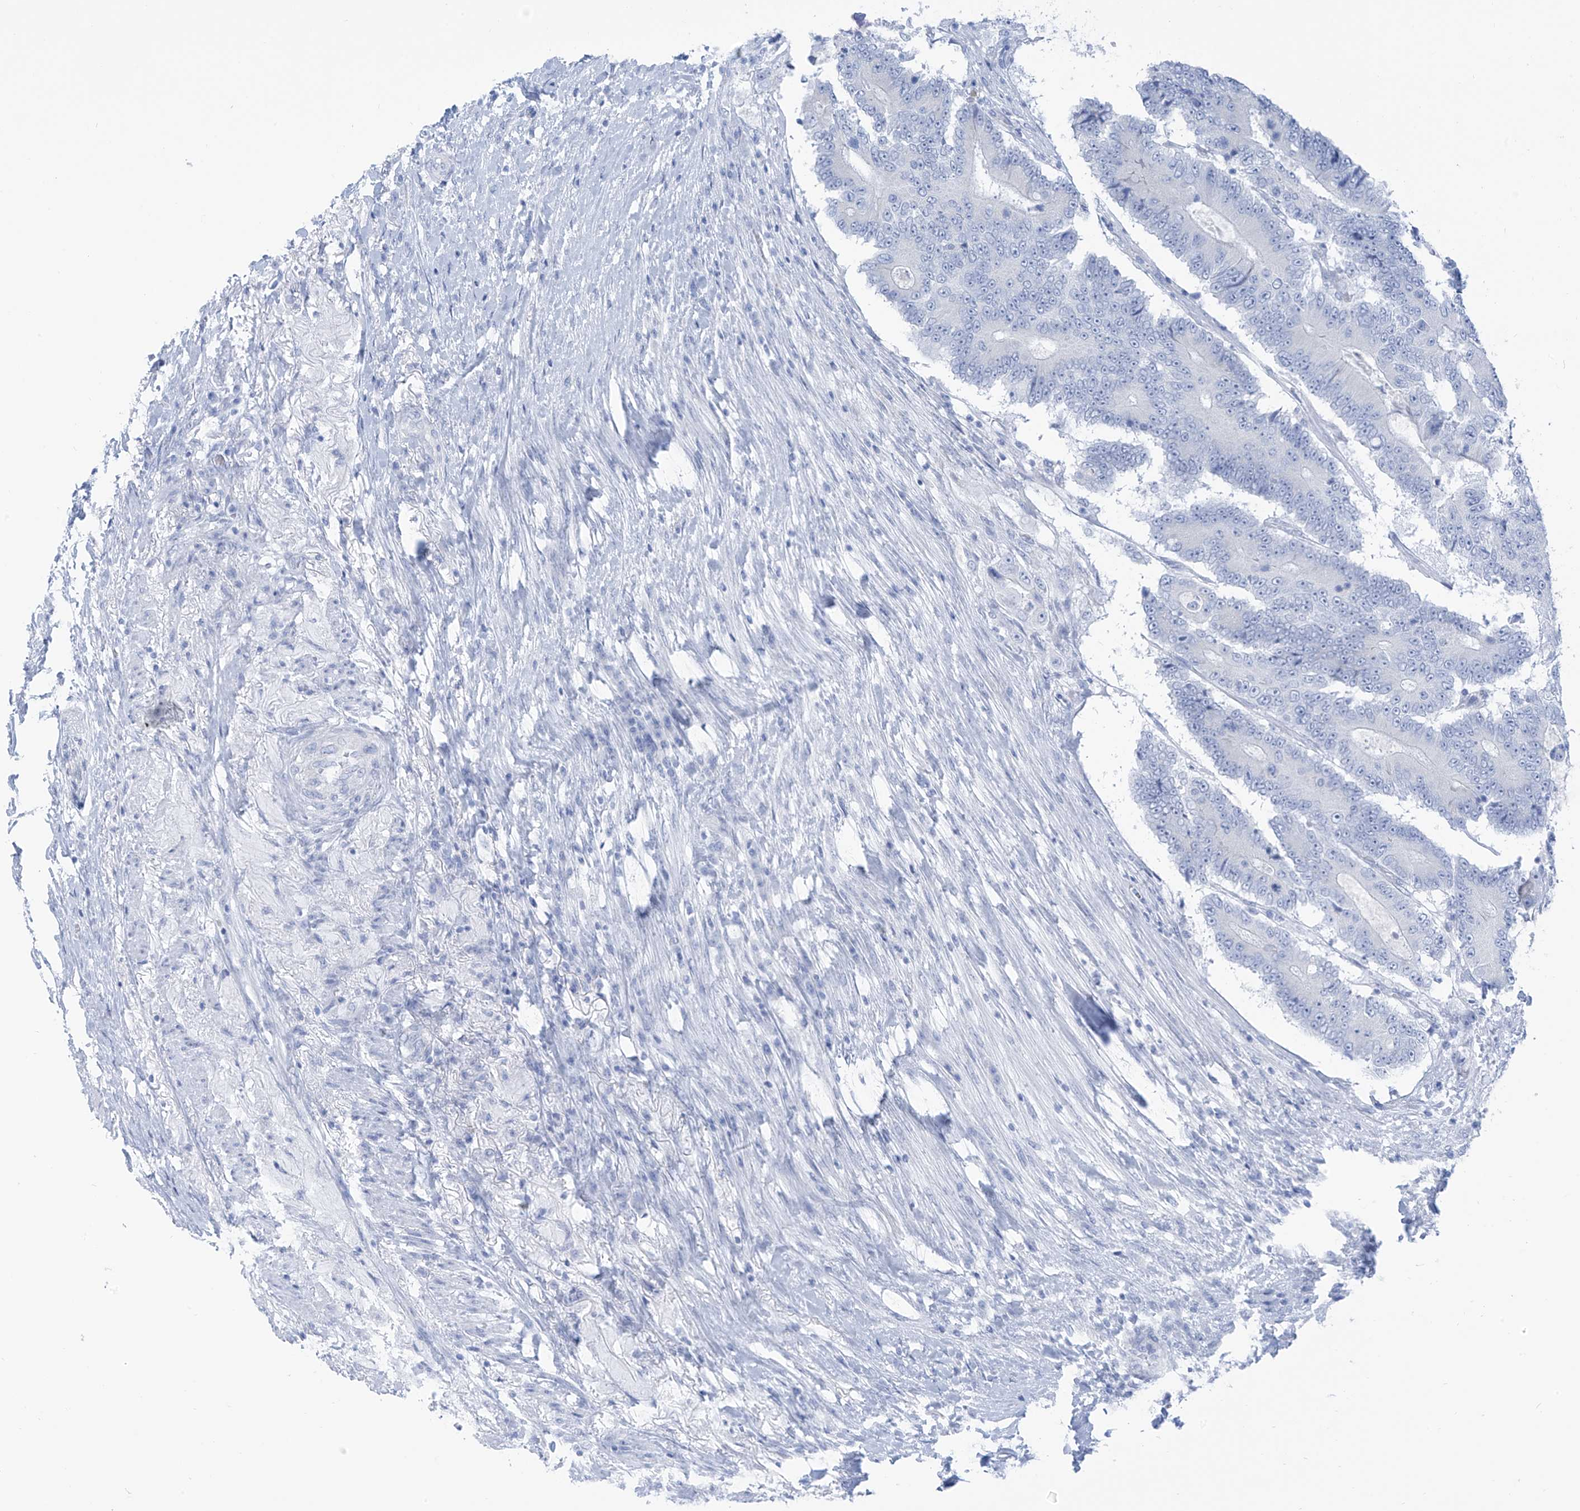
{"staining": {"intensity": "negative", "quantity": "none", "location": "none"}, "tissue": "colorectal cancer", "cell_type": "Tumor cells", "image_type": "cancer", "snomed": [{"axis": "morphology", "description": "Adenocarcinoma, NOS"}, {"axis": "topography", "description": "Colon"}], "caption": "Photomicrograph shows no protein positivity in tumor cells of colorectal adenocarcinoma tissue.", "gene": "RCN2", "patient": {"sex": "male", "age": 83}}